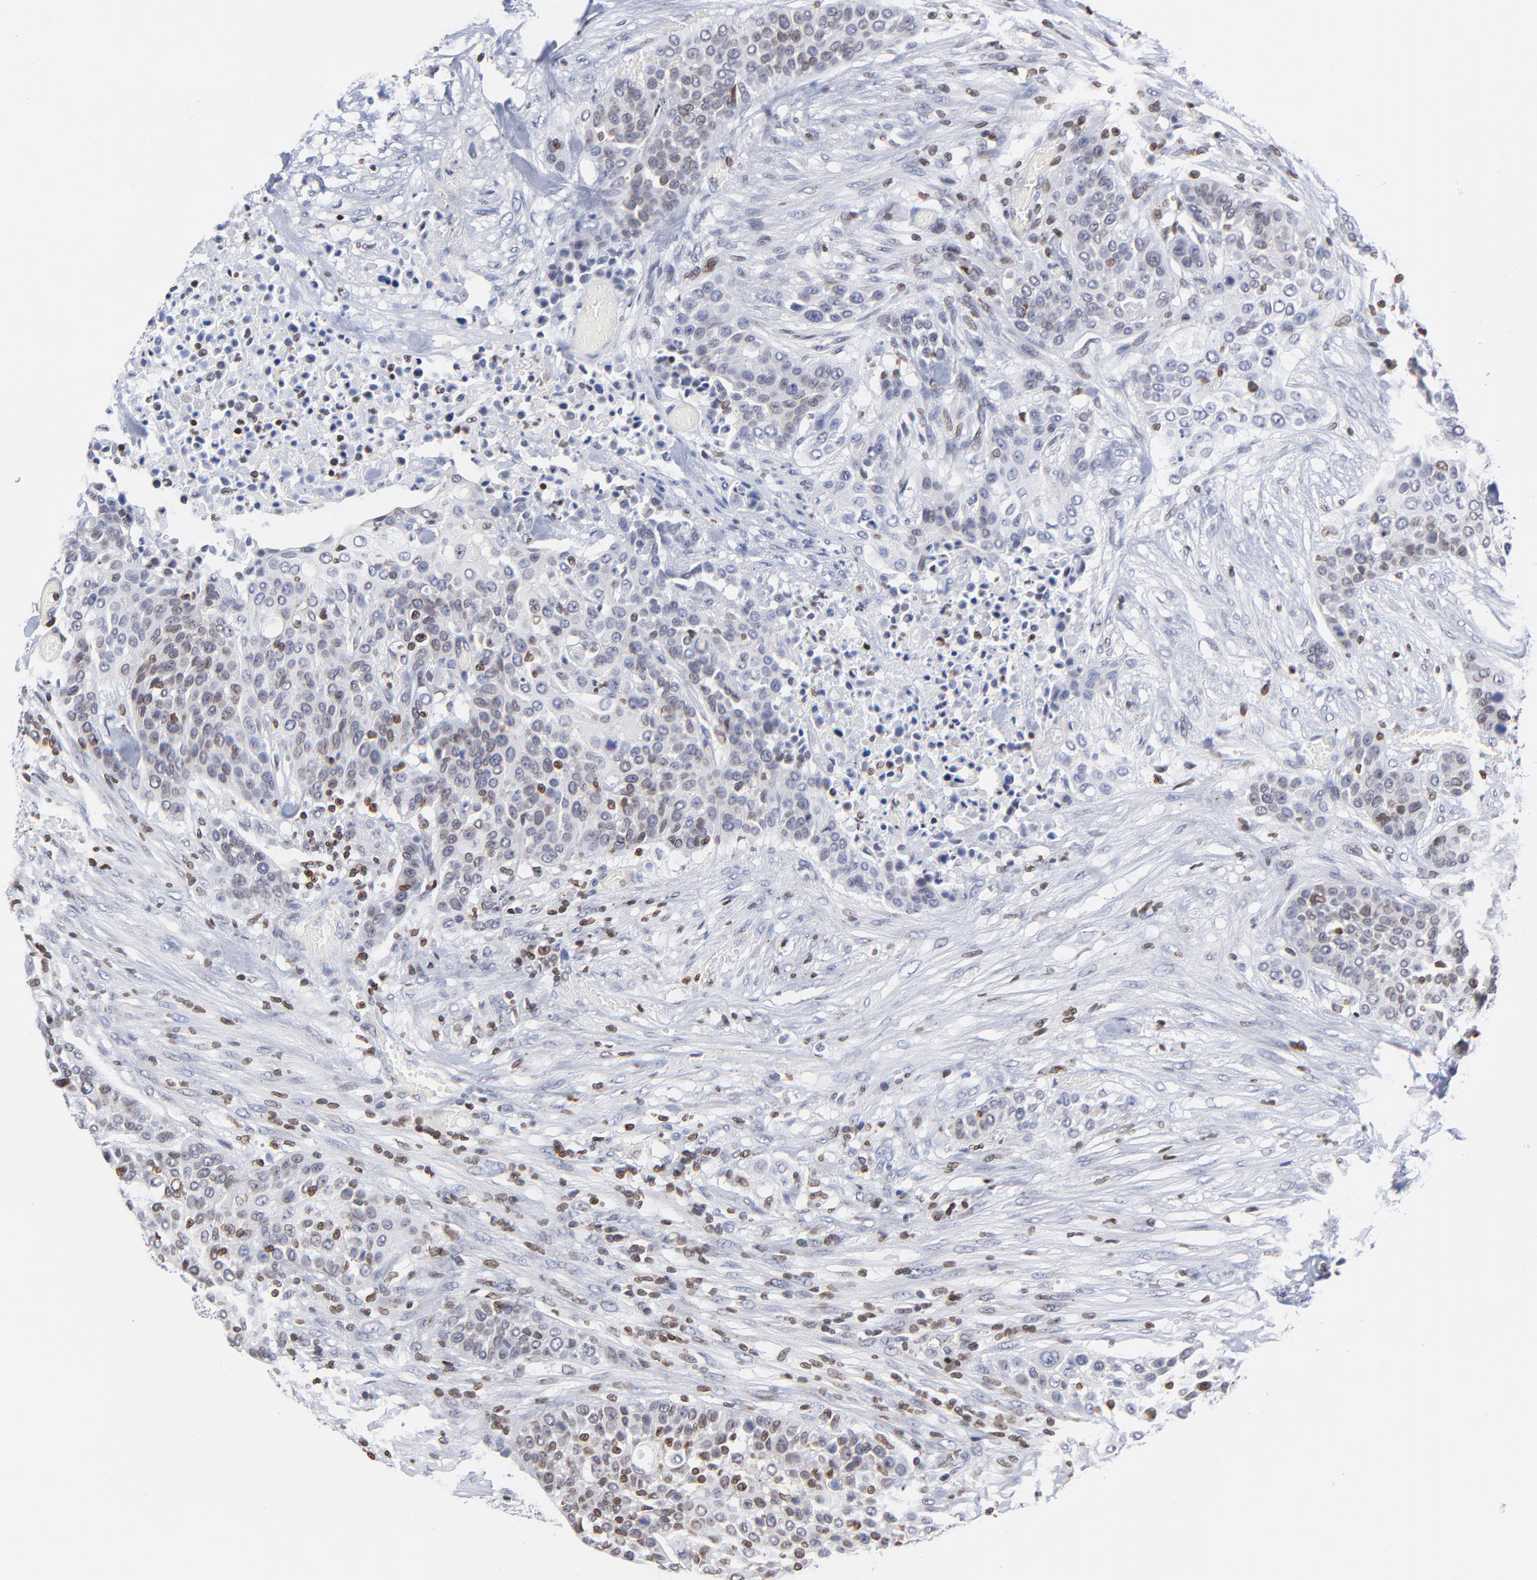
{"staining": {"intensity": "weak", "quantity": "25%-75%", "location": "cytoplasmic/membranous,nuclear"}, "tissue": "urothelial cancer", "cell_type": "Tumor cells", "image_type": "cancer", "snomed": [{"axis": "morphology", "description": "Urothelial carcinoma, High grade"}, {"axis": "topography", "description": "Urinary bladder"}], "caption": "Immunohistochemical staining of human high-grade urothelial carcinoma exhibits low levels of weak cytoplasmic/membranous and nuclear expression in about 25%-75% of tumor cells.", "gene": "THAP7", "patient": {"sex": "male", "age": 74}}